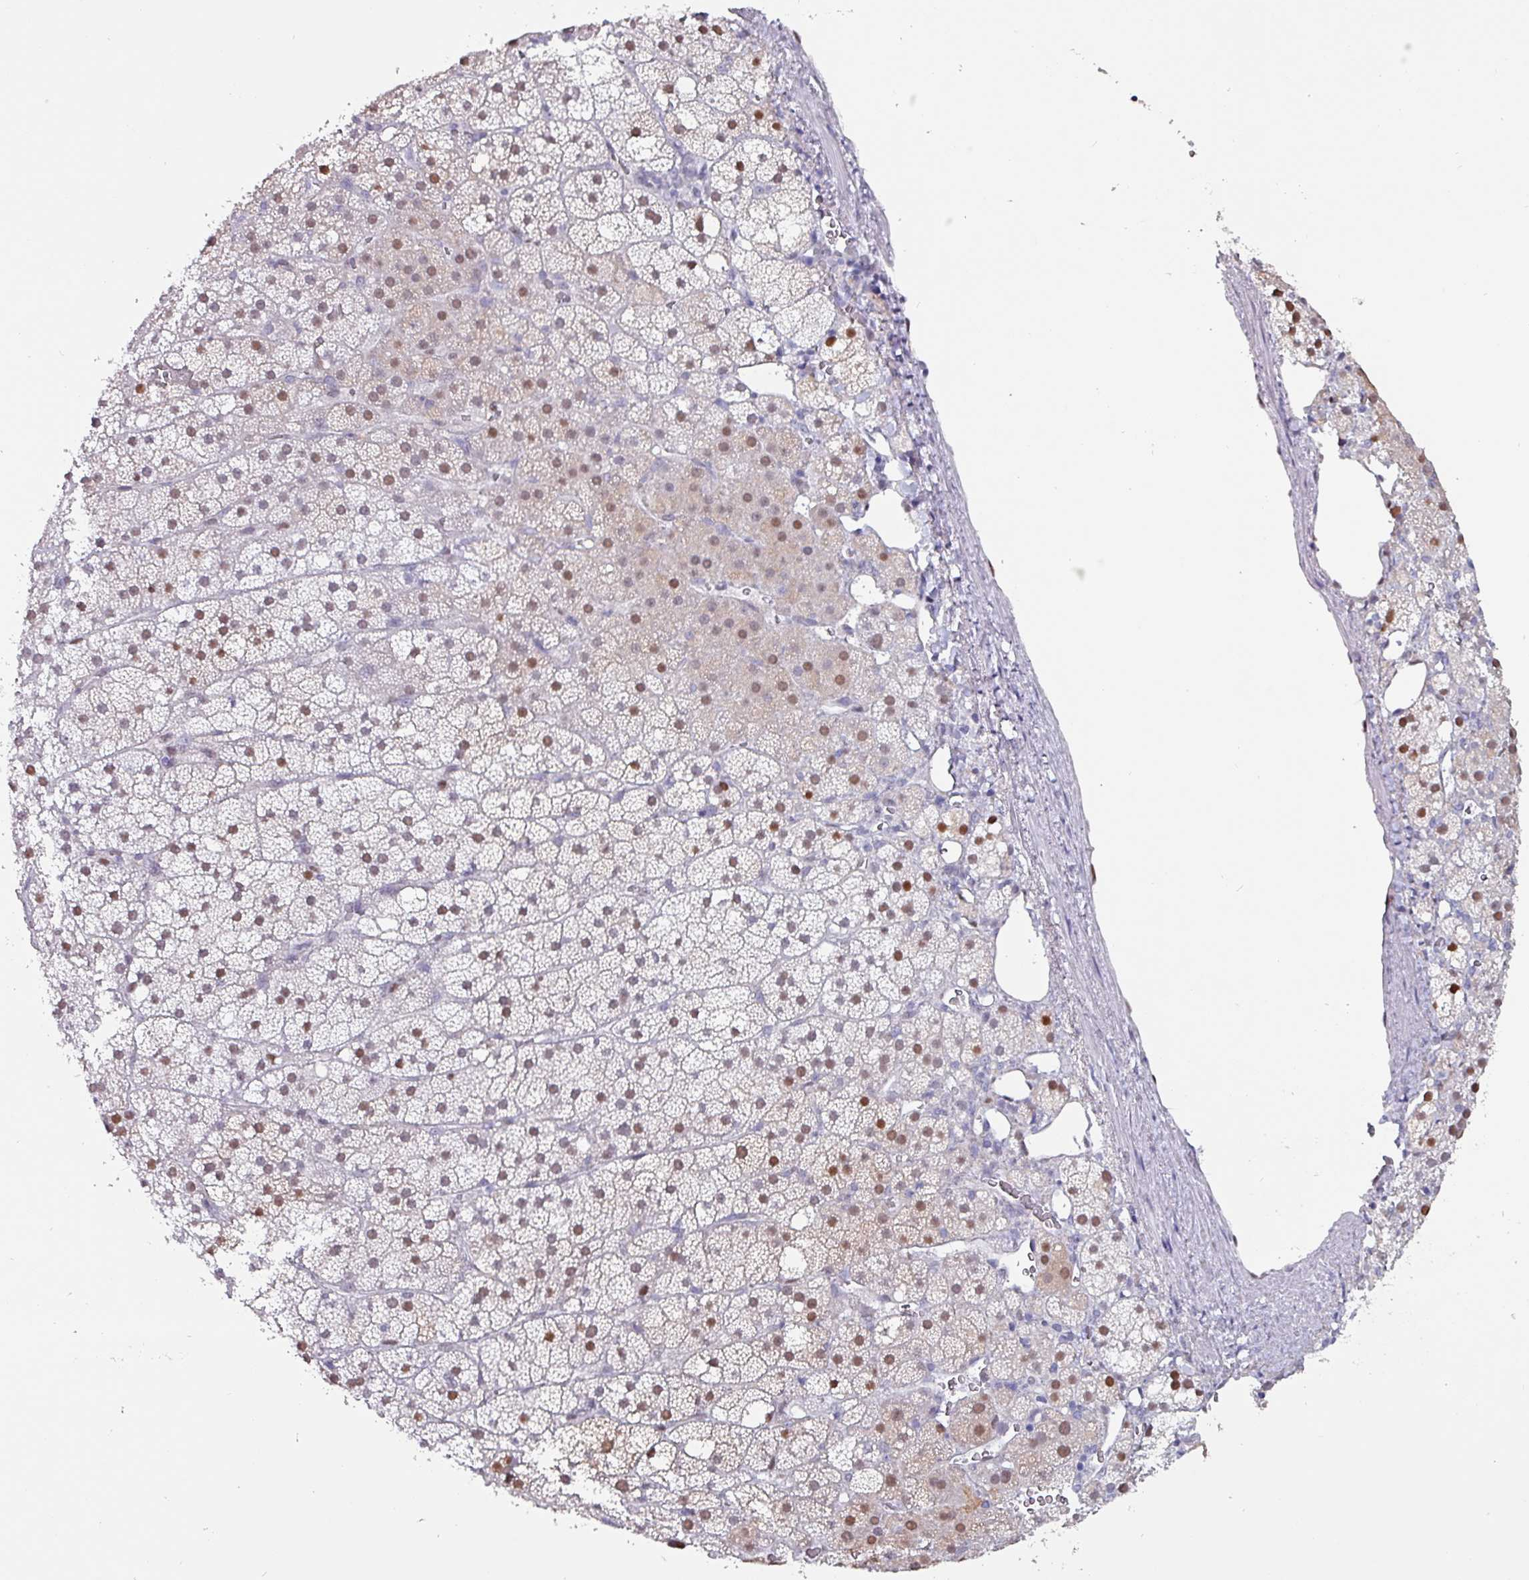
{"staining": {"intensity": "moderate", "quantity": ">75%", "location": "nuclear"}, "tissue": "adrenal gland", "cell_type": "Glandular cells", "image_type": "normal", "snomed": [{"axis": "morphology", "description": "Normal tissue, NOS"}, {"axis": "topography", "description": "Adrenal gland"}], "caption": "Approximately >75% of glandular cells in normal human adrenal gland exhibit moderate nuclear protein expression as visualized by brown immunohistochemical staining.", "gene": "ZNF816", "patient": {"sex": "male", "age": 53}}